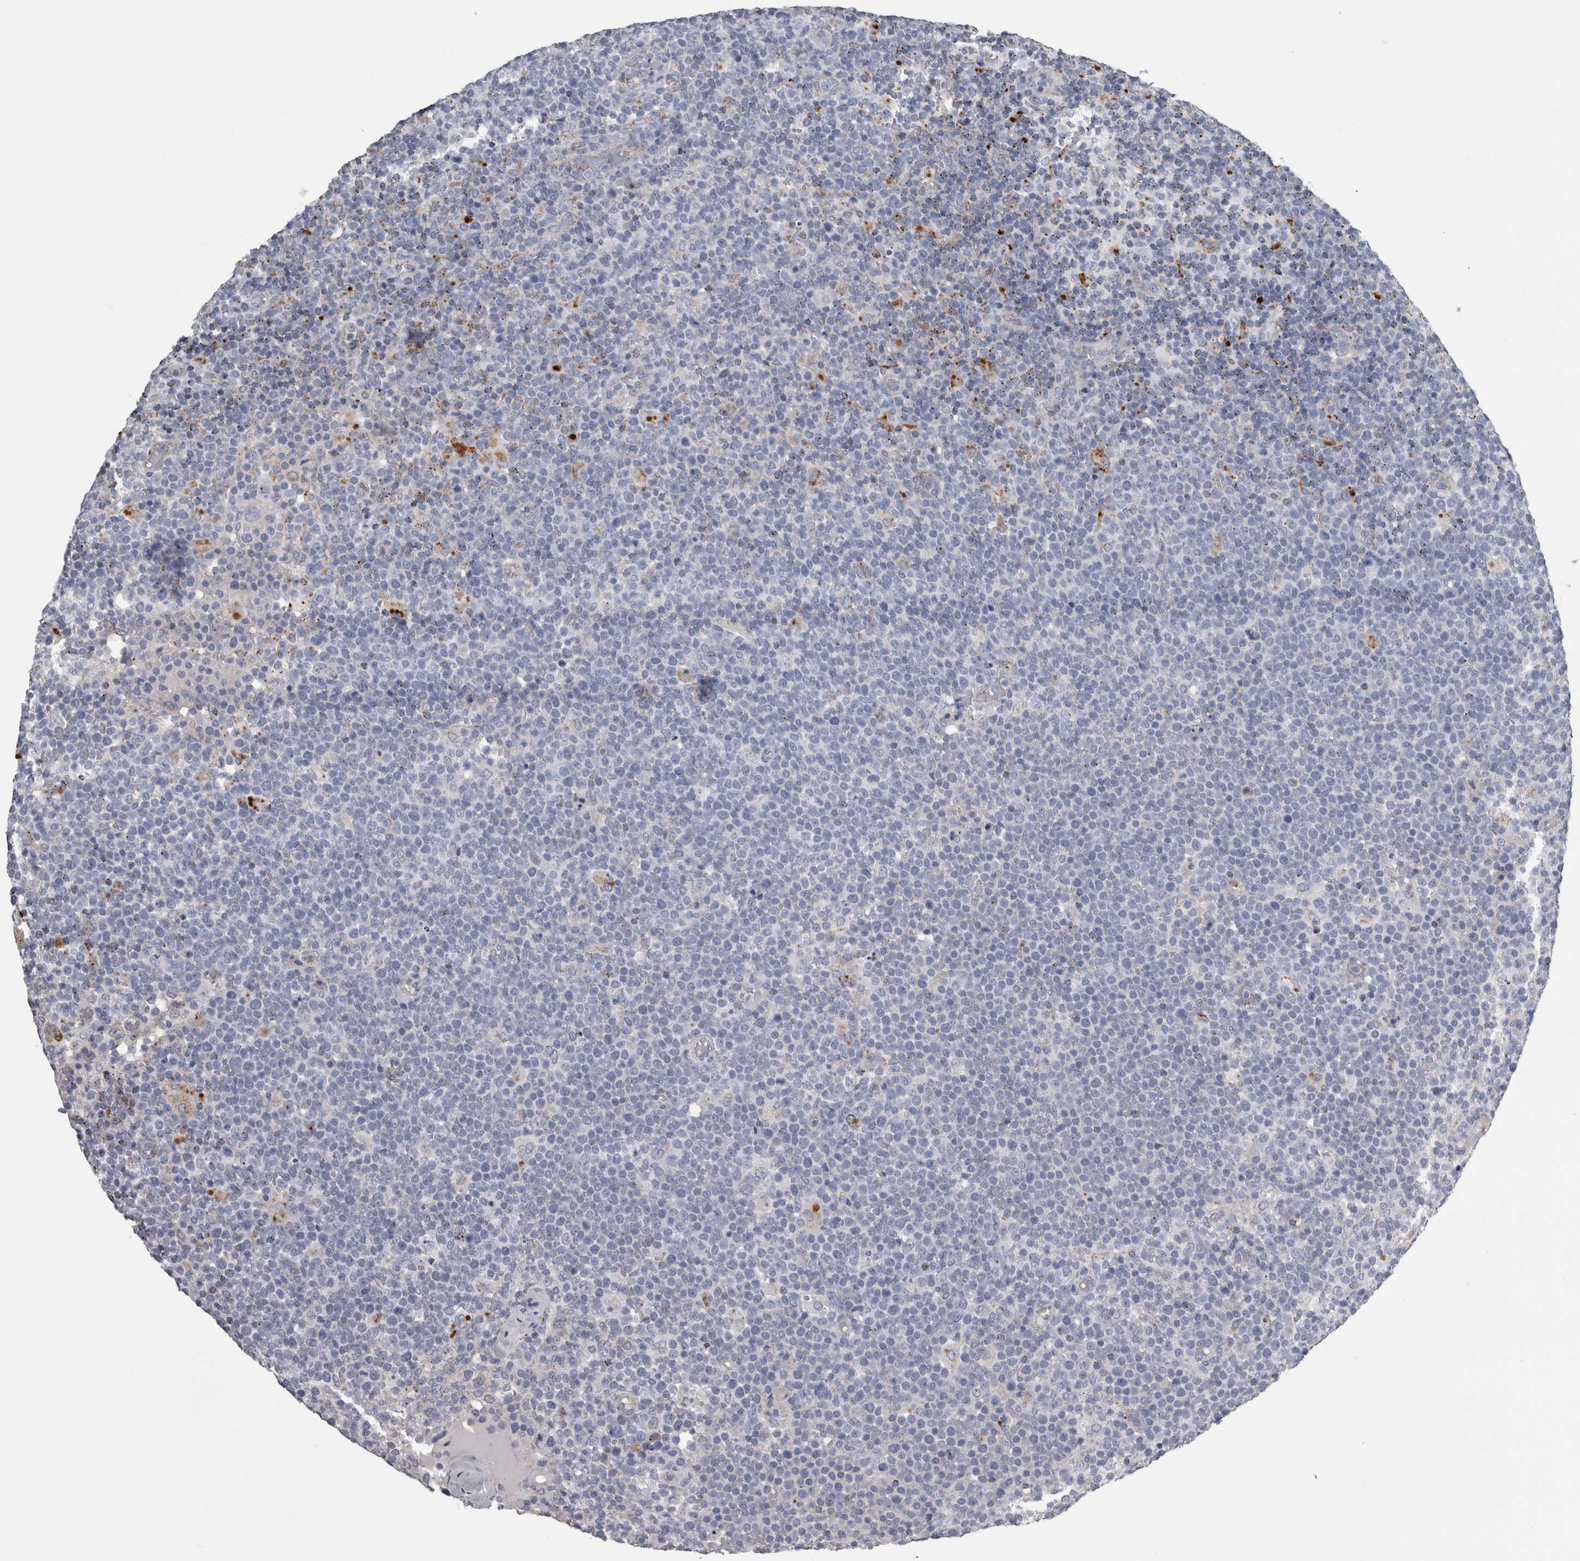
{"staining": {"intensity": "negative", "quantity": "none", "location": "none"}, "tissue": "lymphoma", "cell_type": "Tumor cells", "image_type": "cancer", "snomed": [{"axis": "morphology", "description": "Malignant lymphoma, non-Hodgkin's type, High grade"}, {"axis": "topography", "description": "Lymph node"}], "caption": "This is an IHC photomicrograph of lymphoma. There is no positivity in tumor cells.", "gene": "DPP7", "patient": {"sex": "male", "age": 61}}